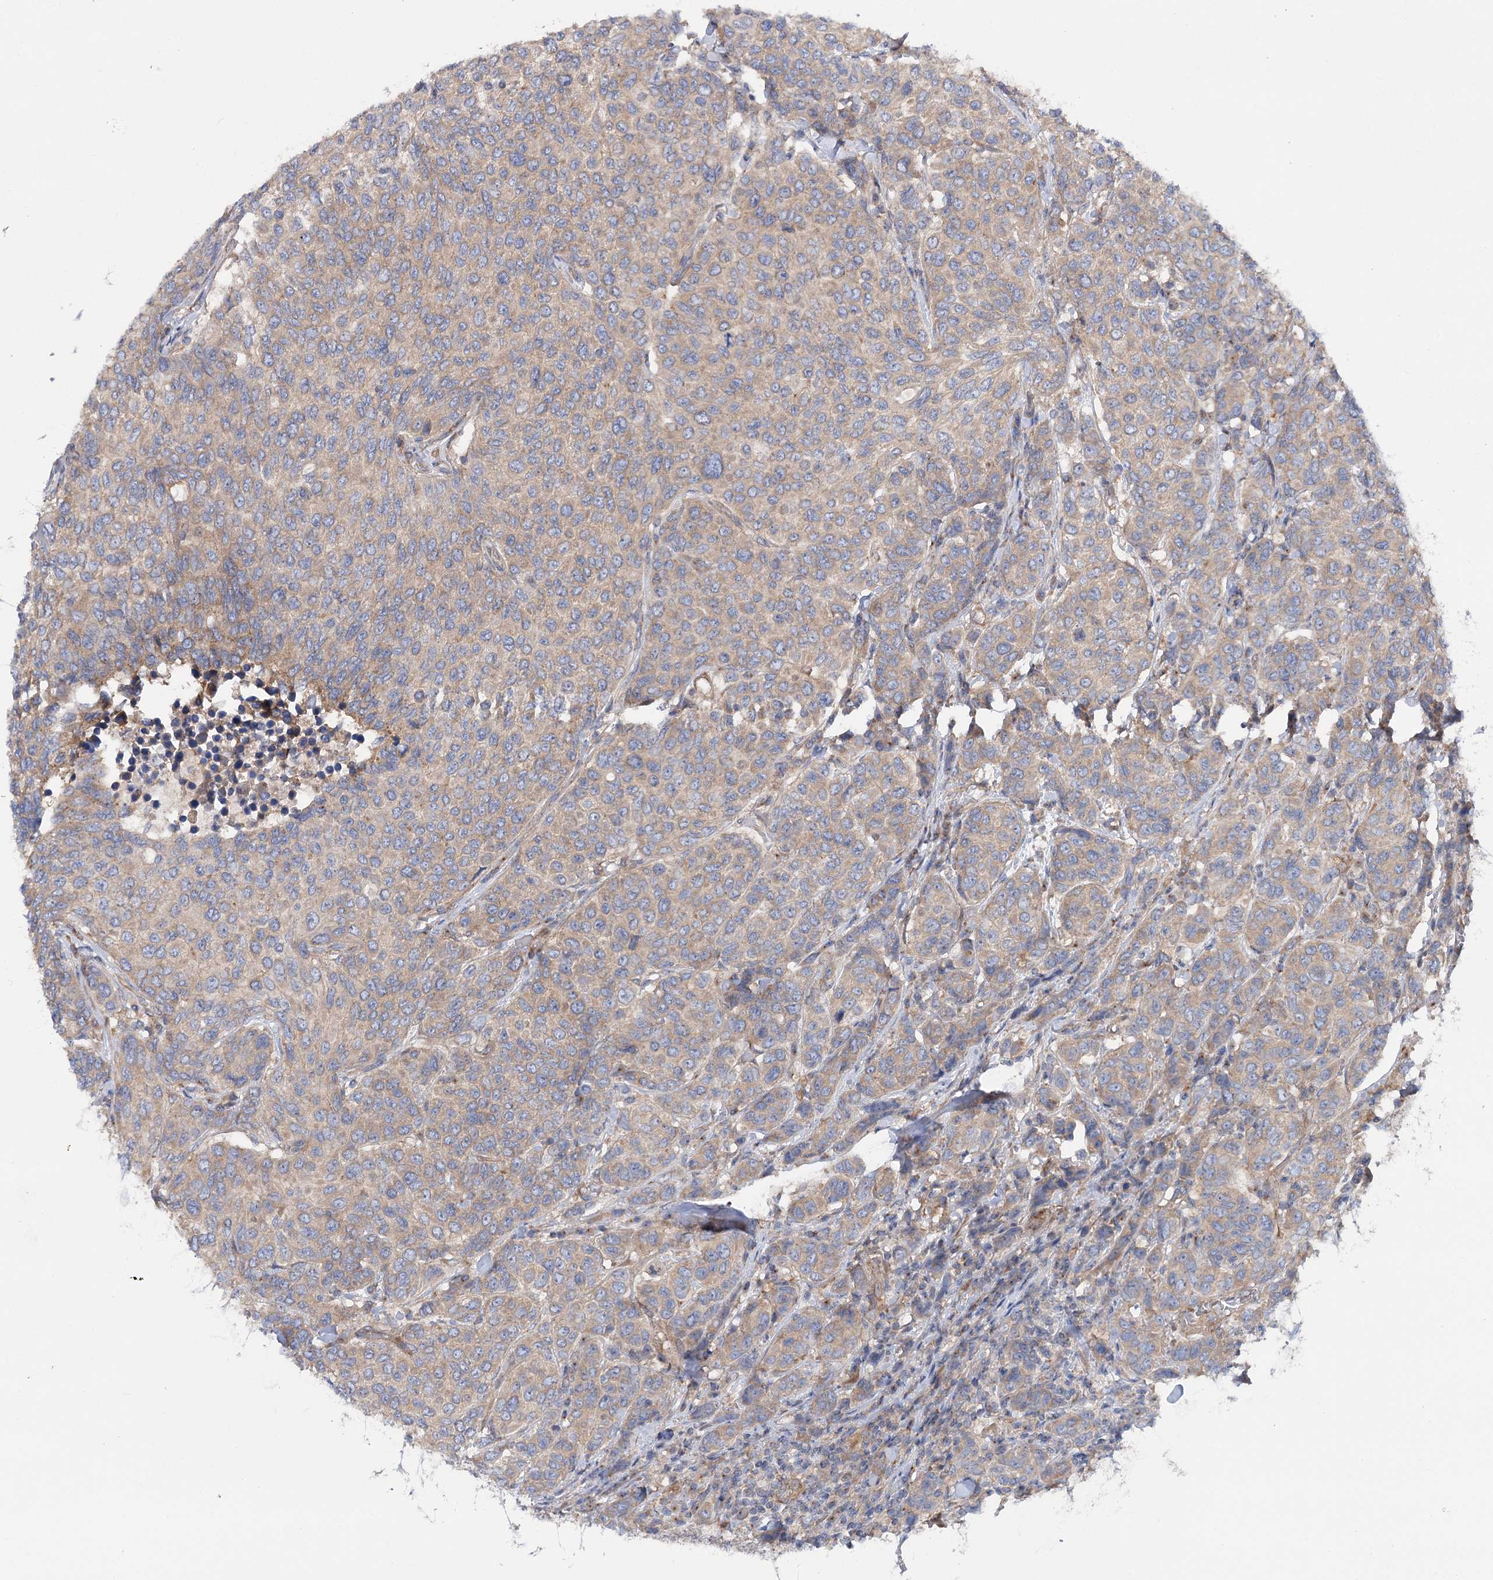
{"staining": {"intensity": "weak", "quantity": ">75%", "location": "cytoplasmic/membranous"}, "tissue": "breast cancer", "cell_type": "Tumor cells", "image_type": "cancer", "snomed": [{"axis": "morphology", "description": "Duct carcinoma"}, {"axis": "topography", "description": "Breast"}], "caption": "Breast cancer was stained to show a protein in brown. There is low levels of weak cytoplasmic/membranous staining in approximately >75% of tumor cells.", "gene": "SCN11A", "patient": {"sex": "female", "age": 55}}